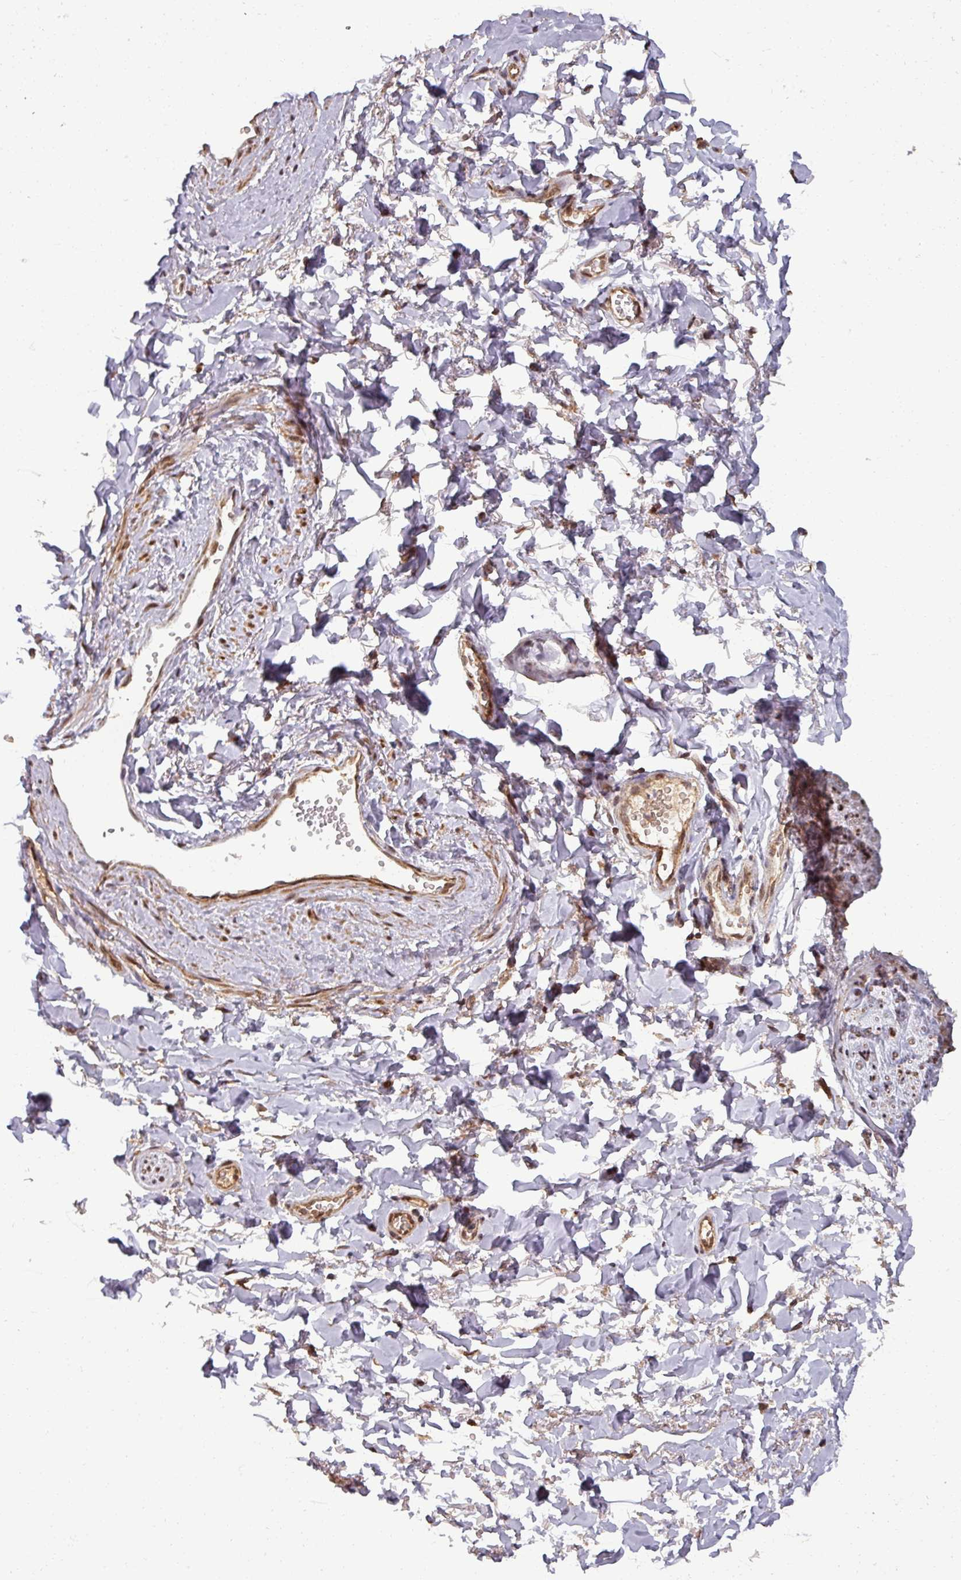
{"staining": {"intensity": "negative", "quantity": "none", "location": "none"}, "tissue": "adipose tissue", "cell_type": "Adipocytes", "image_type": "normal", "snomed": [{"axis": "morphology", "description": "Normal tissue, NOS"}, {"axis": "topography", "description": "Vulva"}, {"axis": "topography", "description": "Vagina"}, {"axis": "topography", "description": "Peripheral nerve tissue"}], "caption": "DAB immunohistochemical staining of unremarkable adipose tissue reveals no significant expression in adipocytes. (Immunohistochemistry (ihc), brightfield microscopy, high magnification).", "gene": "SWI5", "patient": {"sex": "female", "age": 66}}